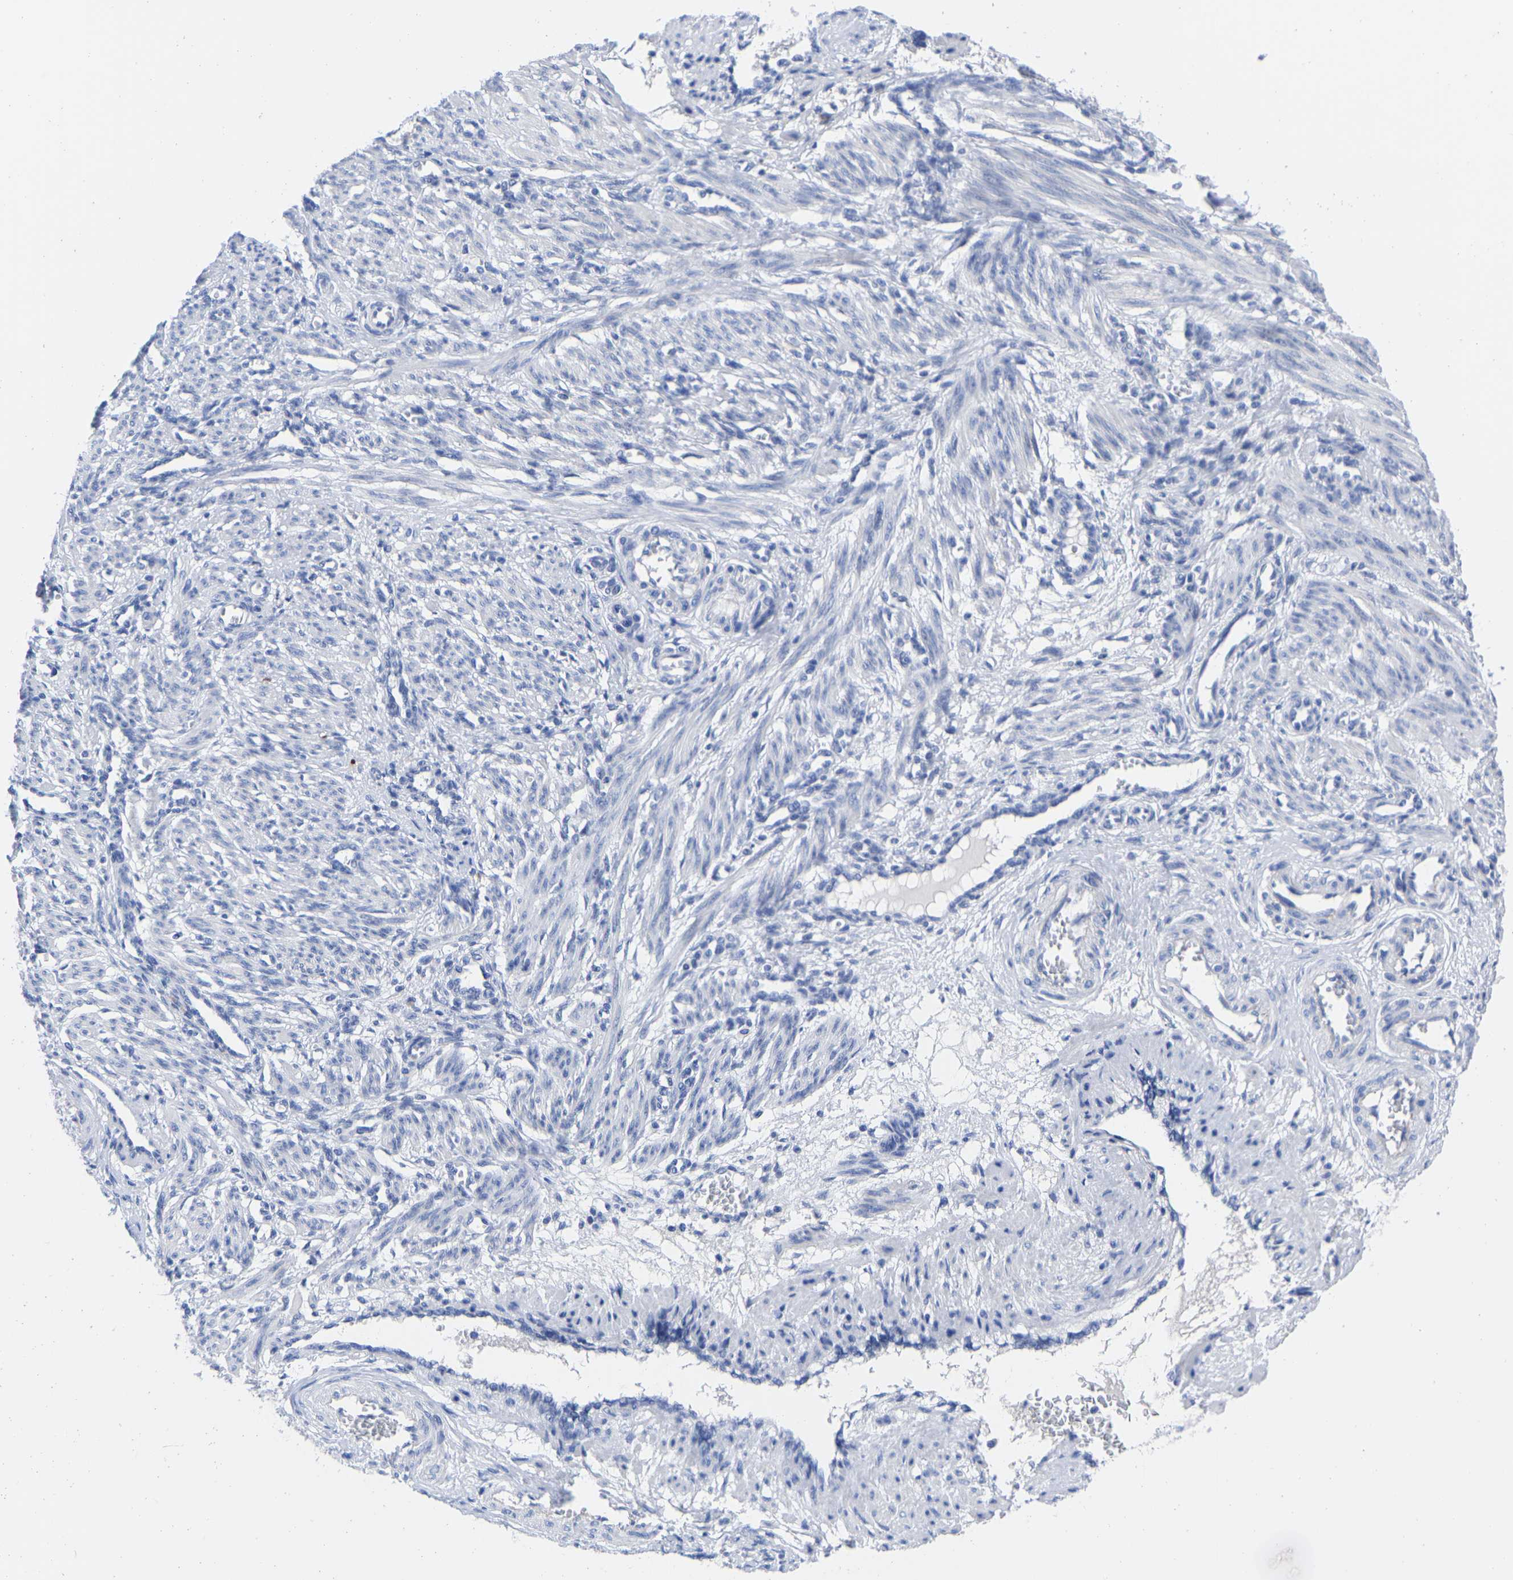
{"staining": {"intensity": "negative", "quantity": "none", "location": "none"}, "tissue": "smooth muscle", "cell_type": "Smooth muscle cells", "image_type": "normal", "snomed": [{"axis": "morphology", "description": "Normal tissue, NOS"}, {"axis": "topography", "description": "Endometrium"}], "caption": "This image is of benign smooth muscle stained with IHC to label a protein in brown with the nuclei are counter-stained blue. There is no expression in smooth muscle cells. (IHC, brightfield microscopy, high magnification).", "gene": "GPA33", "patient": {"sex": "female", "age": 33}}